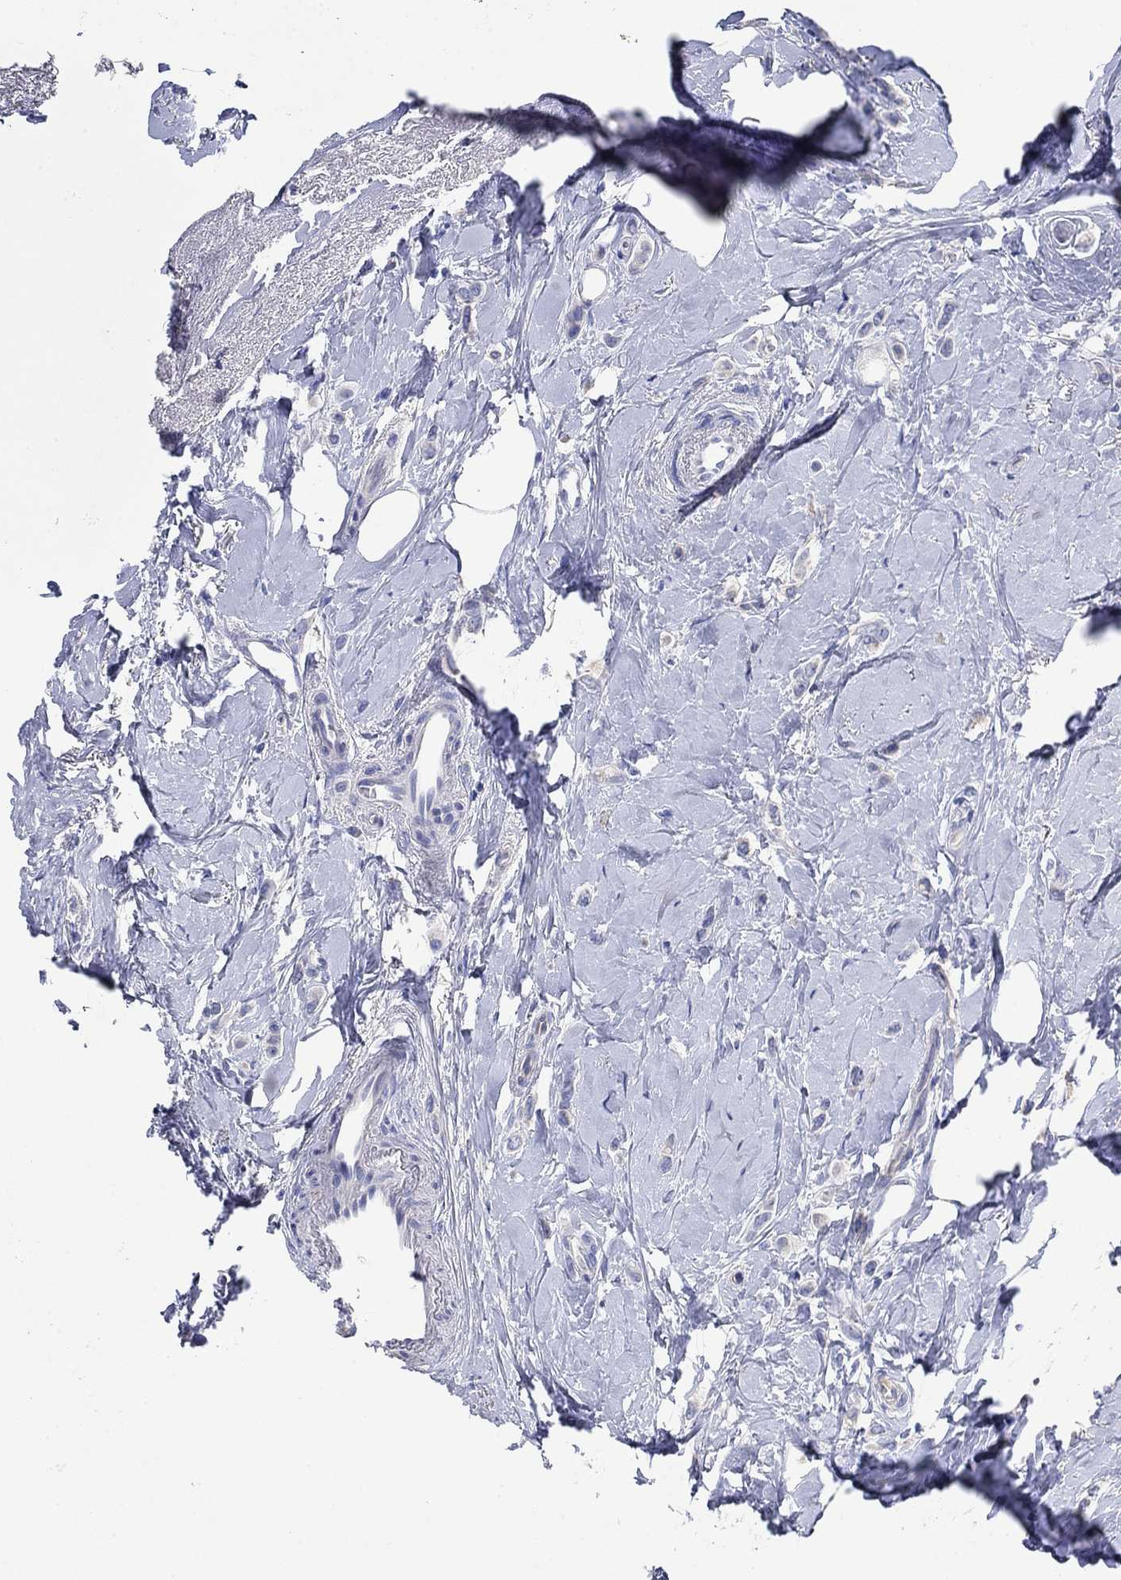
{"staining": {"intensity": "negative", "quantity": "none", "location": "none"}, "tissue": "breast cancer", "cell_type": "Tumor cells", "image_type": "cancer", "snomed": [{"axis": "morphology", "description": "Lobular carcinoma"}, {"axis": "topography", "description": "Breast"}], "caption": "This histopathology image is of breast cancer stained with immunohistochemistry to label a protein in brown with the nuclei are counter-stained blue. There is no positivity in tumor cells.", "gene": "TRIM16", "patient": {"sex": "female", "age": 66}}